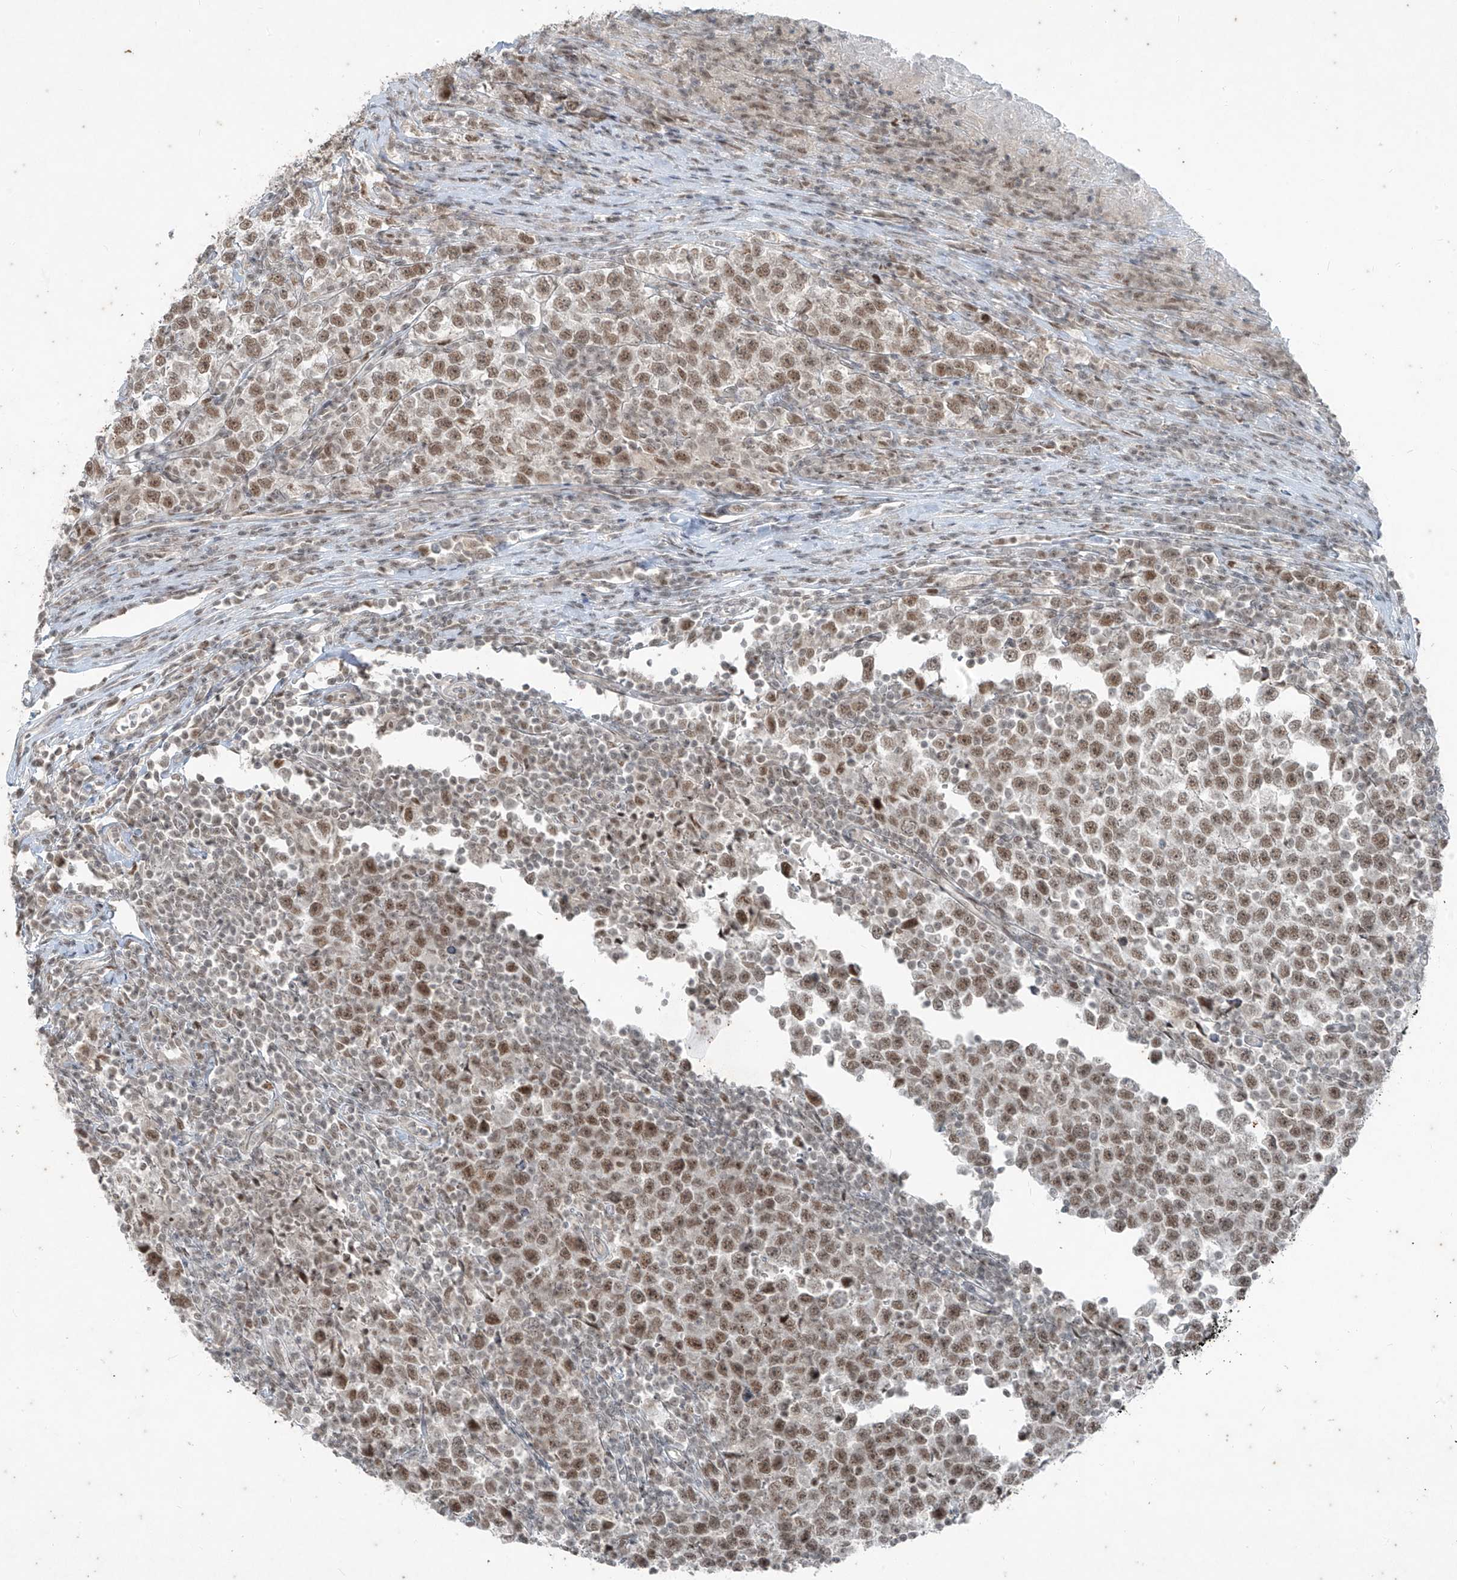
{"staining": {"intensity": "moderate", "quantity": ">75%", "location": "nuclear"}, "tissue": "testis cancer", "cell_type": "Tumor cells", "image_type": "cancer", "snomed": [{"axis": "morphology", "description": "Normal tissue, NOS"}, {"axis": "morphology", "description": "Seminoma, NOS"}, {"axis": "topography", "description": "Testis"}], "caption": "About >75% of tumor cells in human seminoma (testis) exhibit moderate nuclear protein expression as visualized by brown immunohistochemical staining.", "gene": "ZNF354B", "patient": {"sex": "male", "age": 43}}